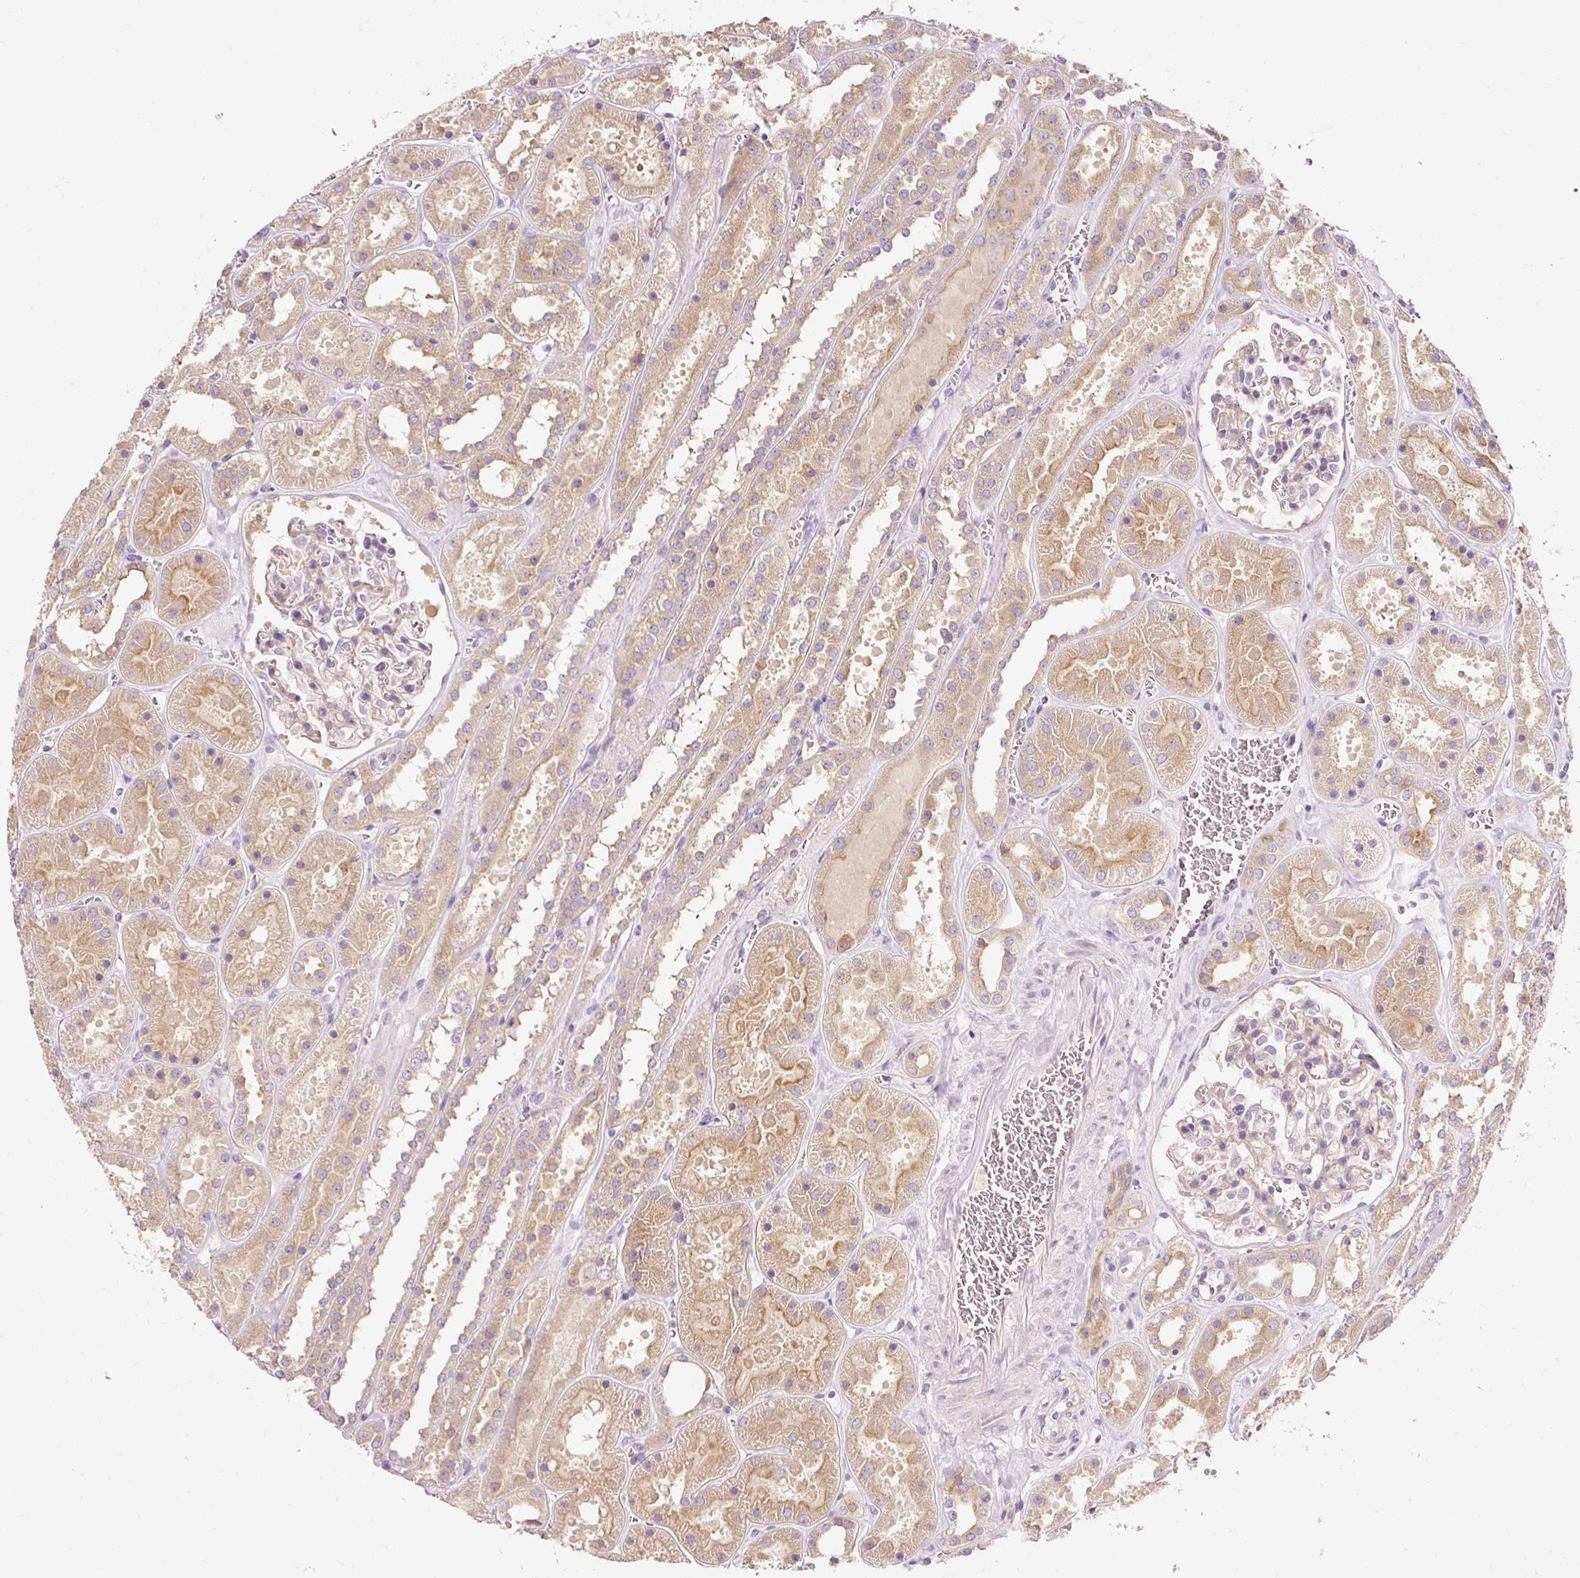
{"staining": {"intensity": "negative", "quantity": "none", "location": "none"}, "tissue": "kidney", "cell_type": "Cells in glomeruli", "image_type": "normal", "snomed": [{"axis": "morphology", "description": "Normal tissue, NOS"}, {"axis": "topography", "description": "Kidney"}], "caption": "Protein analysis of normal kidney displays no significant staining in cells in glomeruli.", "gene": "NAPA", "patient": {"sex": "female", "age": 41}}